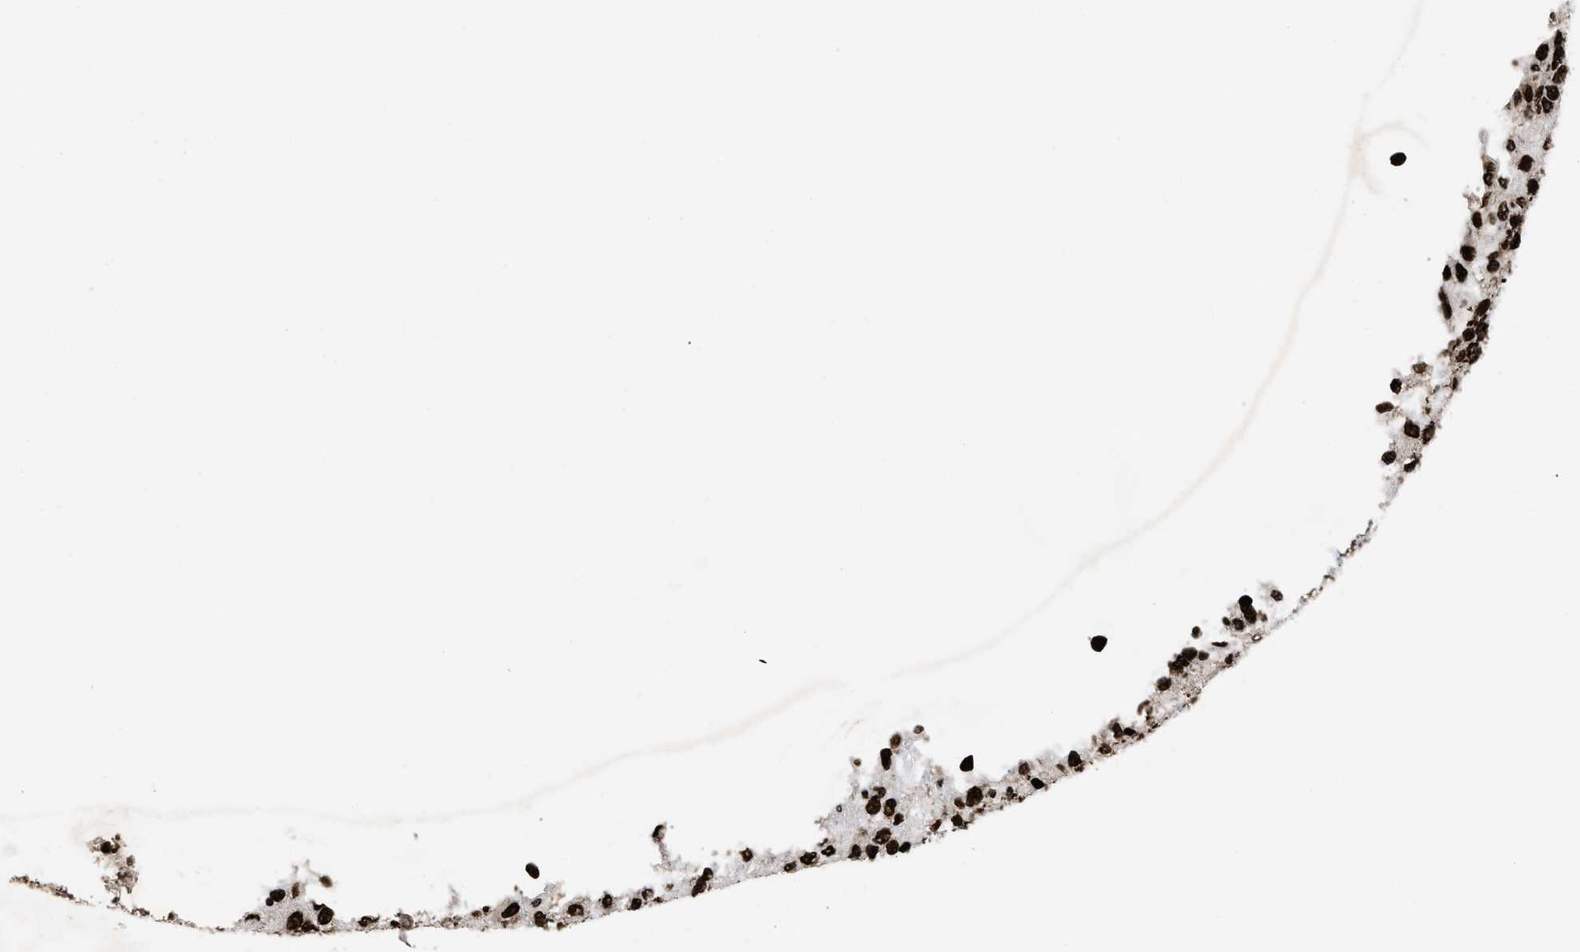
{"staining": {"intensity": "strong", "quantity": ">75%", "location": "nuclear"}, "tissue": "glioma", "cell_type": "Tumor cells", "image_type": "cancer", "snomed": [{"axis": "morphology", "description": "Glioma, malignant, High grade"}, {"axis": "topography", "description": "Brain"}], "caption": "DAB immunohistochemical staining of human malignant glioma (high-grade) displays strong nuclear protein positivity in approximately >75% of tumor cells.", "gene": "CALHM3", "patient": {"sex": "female", "age": 58}}